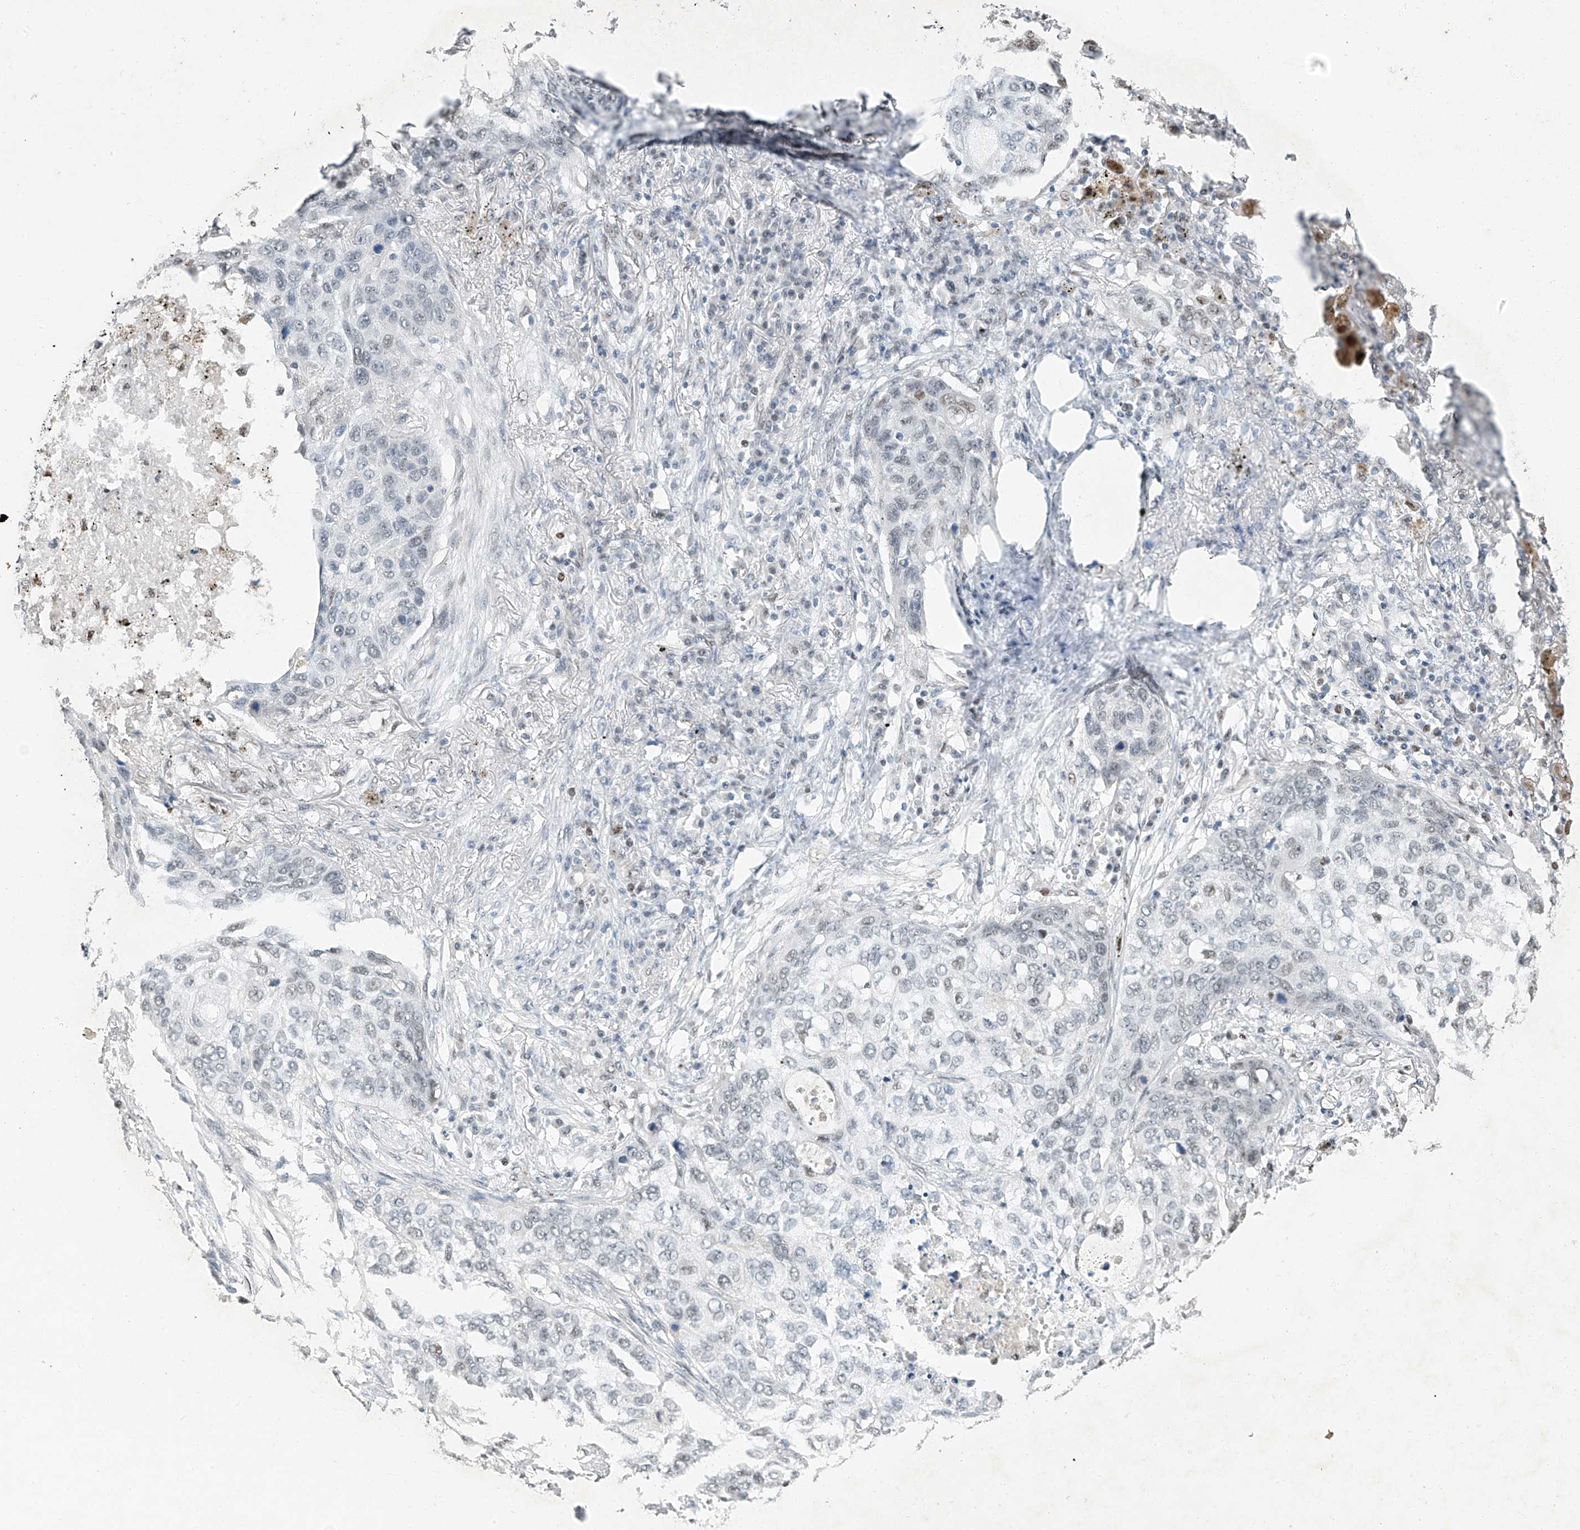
{"staining": {"intensity": "weak", "quantity": "<25%", "location": "nuclear"}, "tissue": "lung cancer", "cell_type": "Tumor cells", "image_type": "cancer", "snomed": [{"axis": "morphology", "description": "Squamous cell carcinoma, NOS"}, {"axis": "topography", "description": "Lung"}], "caption": "Protein analysis of lung squamous cell carcinoma shows no significant staining in tumor cells.", "gene": "TAF8", "patient": {"sex": "female", "age": 63}}